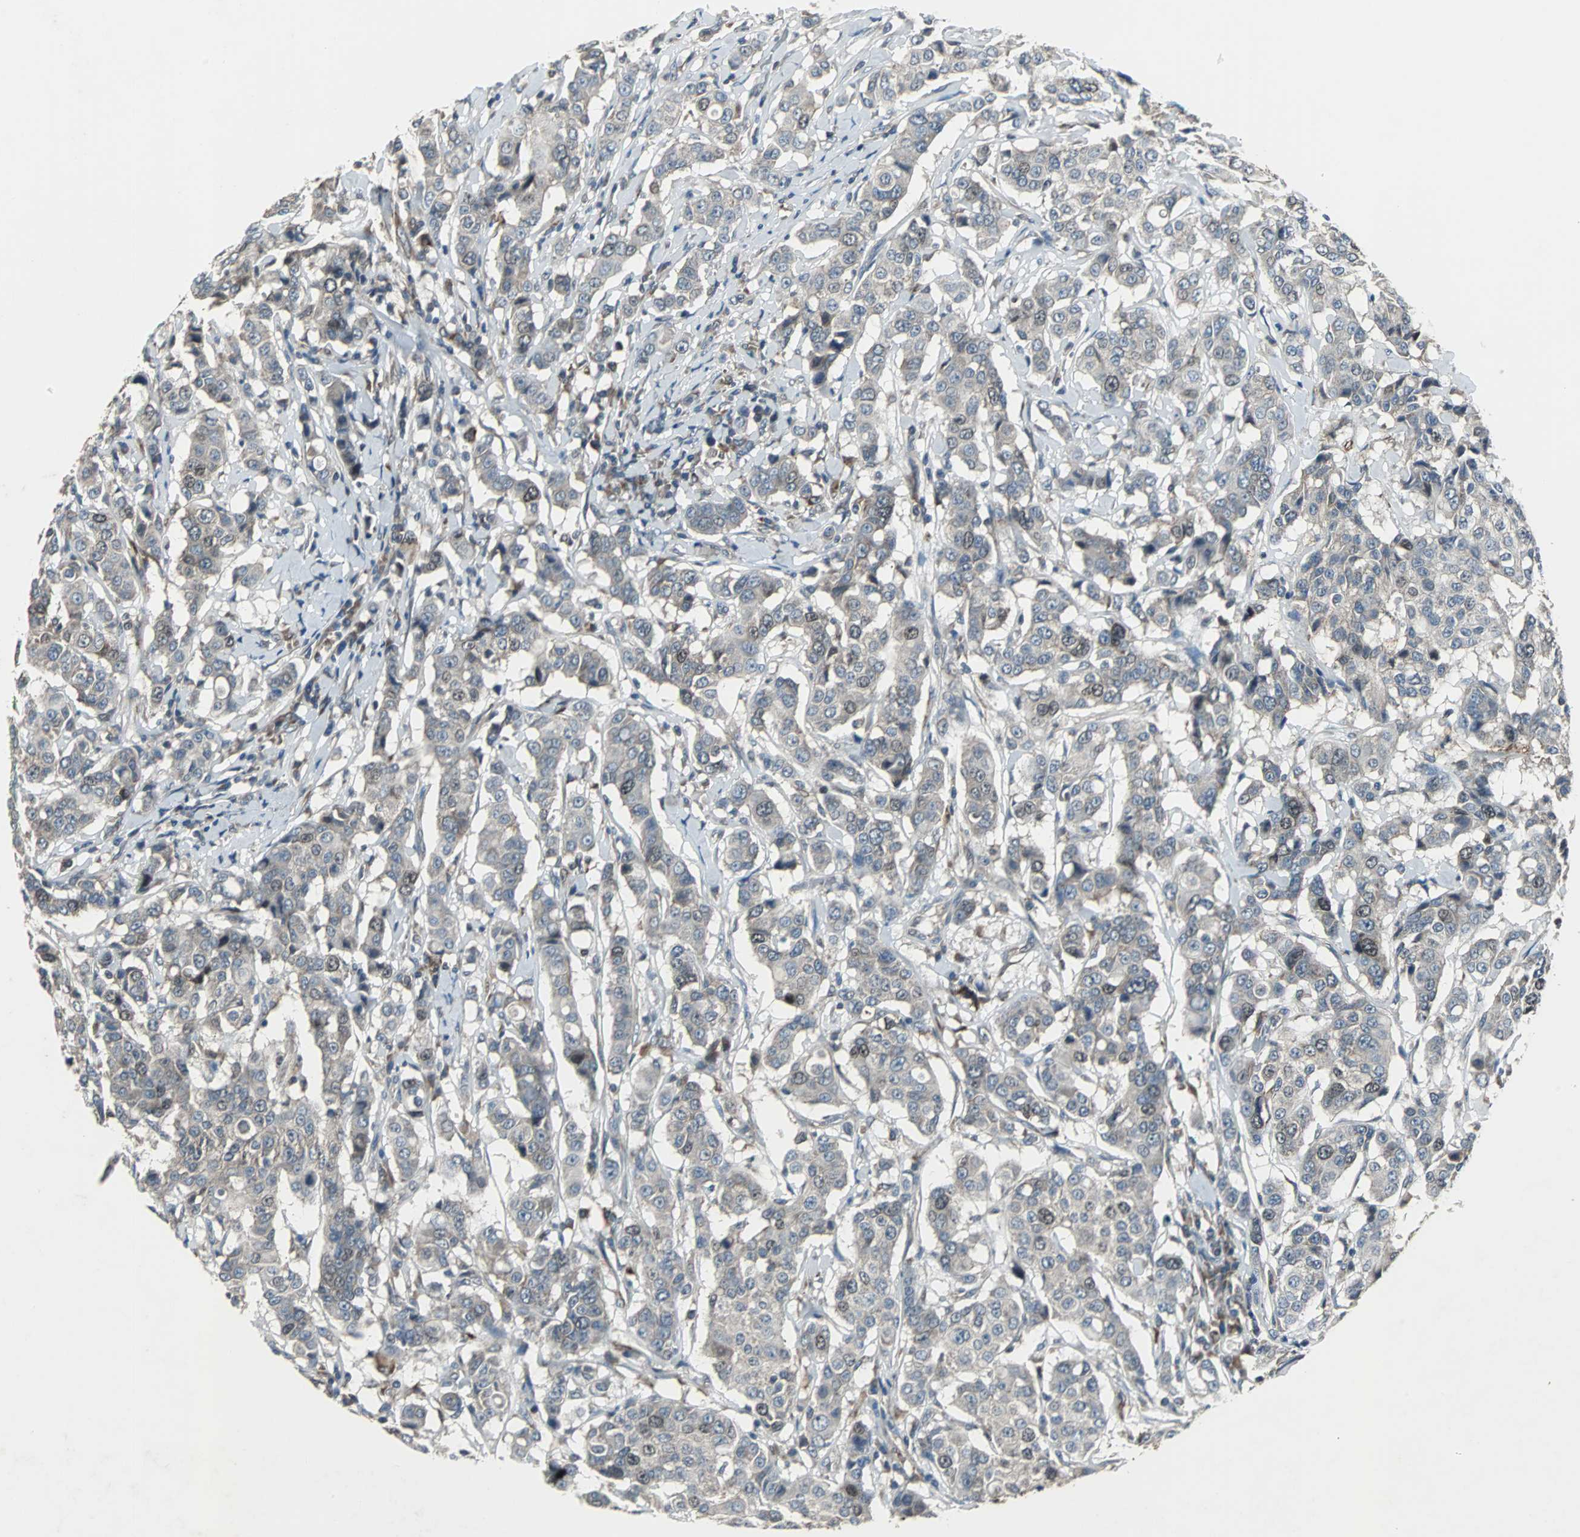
{"staining": {"intensity": "weak", "quantity": "<25%", "location": "cytoplasmic/membranous"}, "tissue": "breast cancer", "cell_type": "Tumor cells", "image_type": "cancer", "snomed": [{"axis": "morphology", "description": "Duct carcinoma"}, {"axis": "topography", "description": "Breast"}], "caption": "Immunohistochemical staining of breast cancer demonstrates no significant positivity in tumor cells.", "gene": "SOS1", "patient": {"sex": "female", "age": 27}}